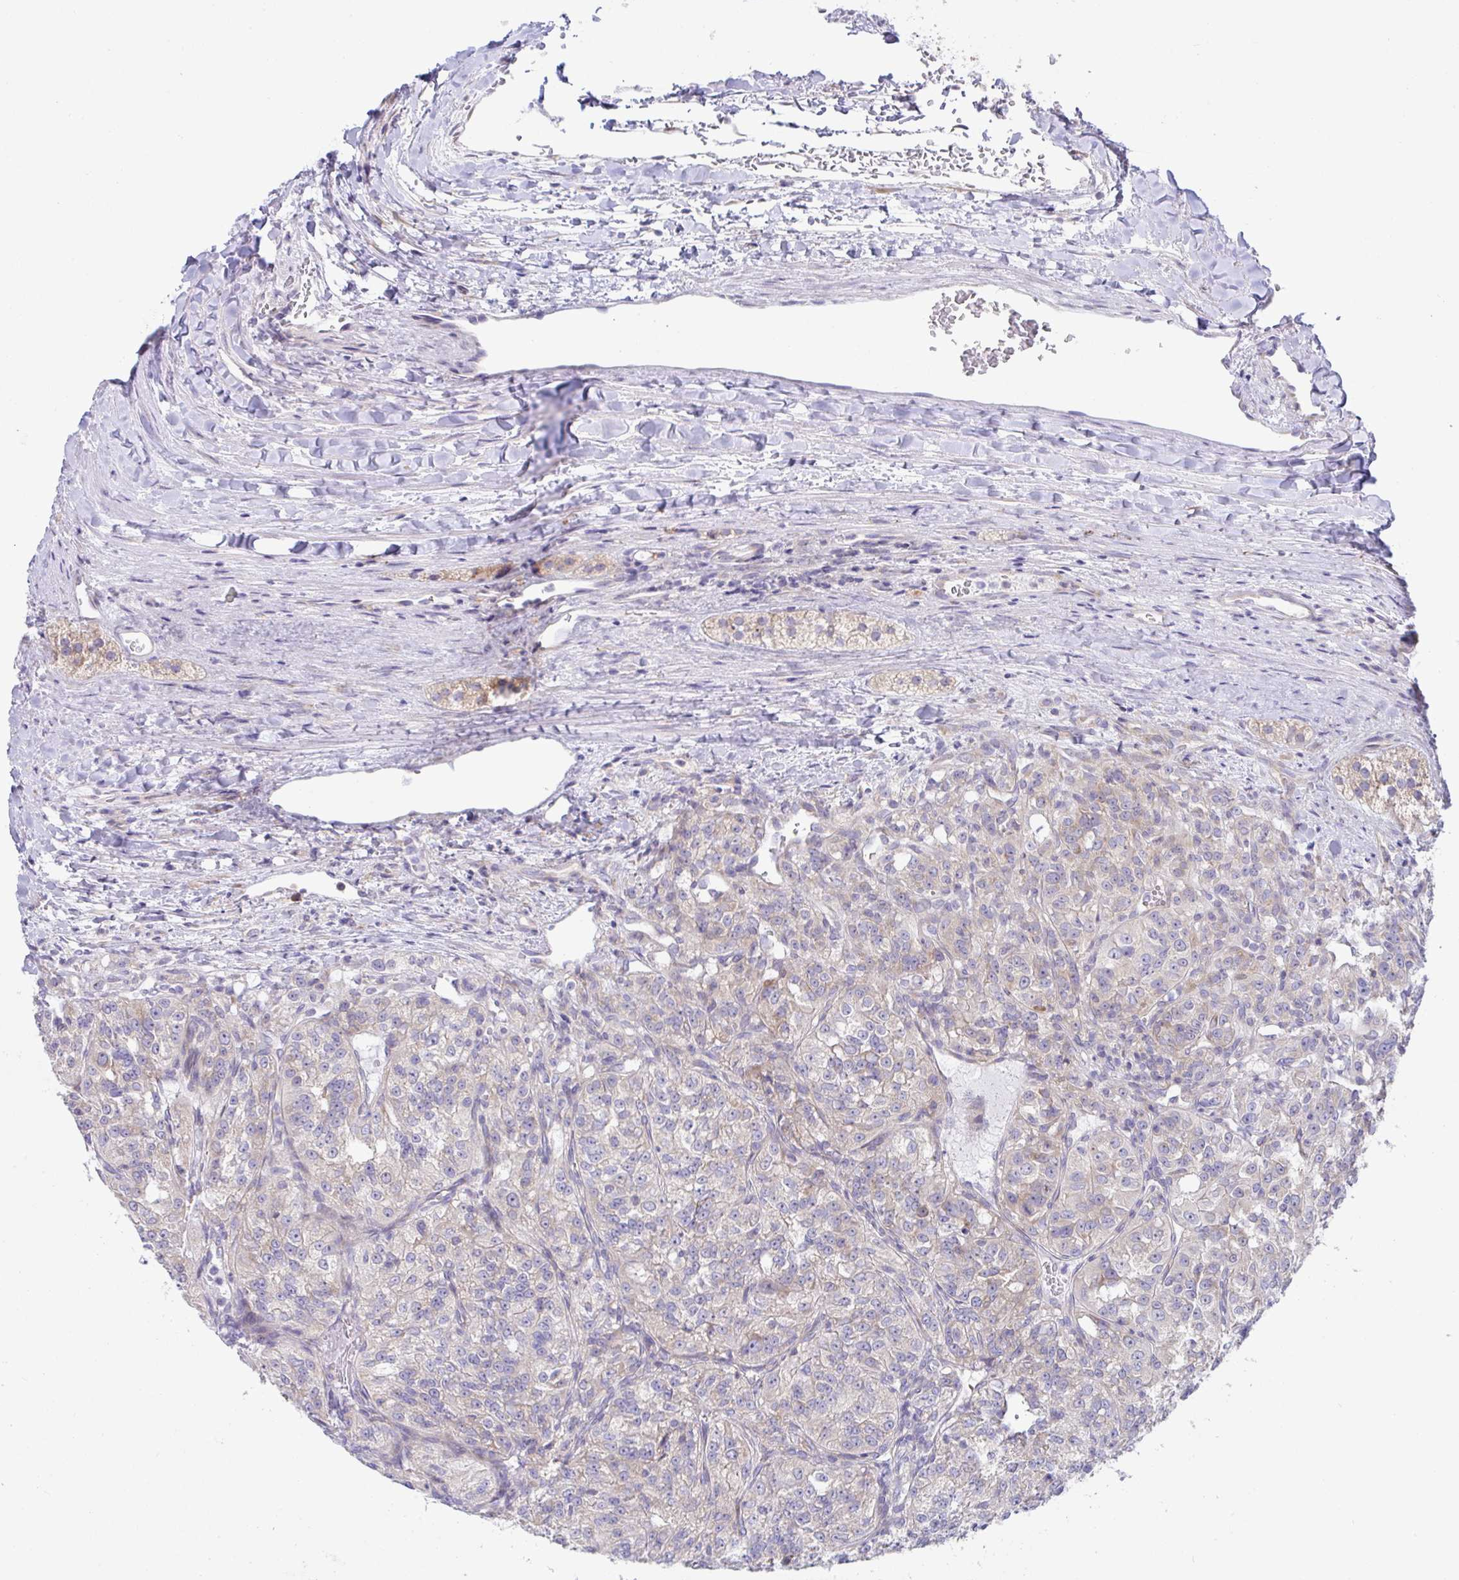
{"staining": {"intensity": "weak", "quantity": "<25%", "location": "cytoplasmic/membranous"}, "tissue": "renal cancer", "cell_type": "Tumor cells", "image_type": "cancer", "snomed": [{"axis": "morphology", "description": "Adenocarcinoma, NOS"}, {"axis": "topography", "description": "Kidney"}], "caption": "Tumor cells show no significant protein staining in adenocarcinoma (renal).", "gene": "FAU", "patient": {"sex": "female", "age": 63}}